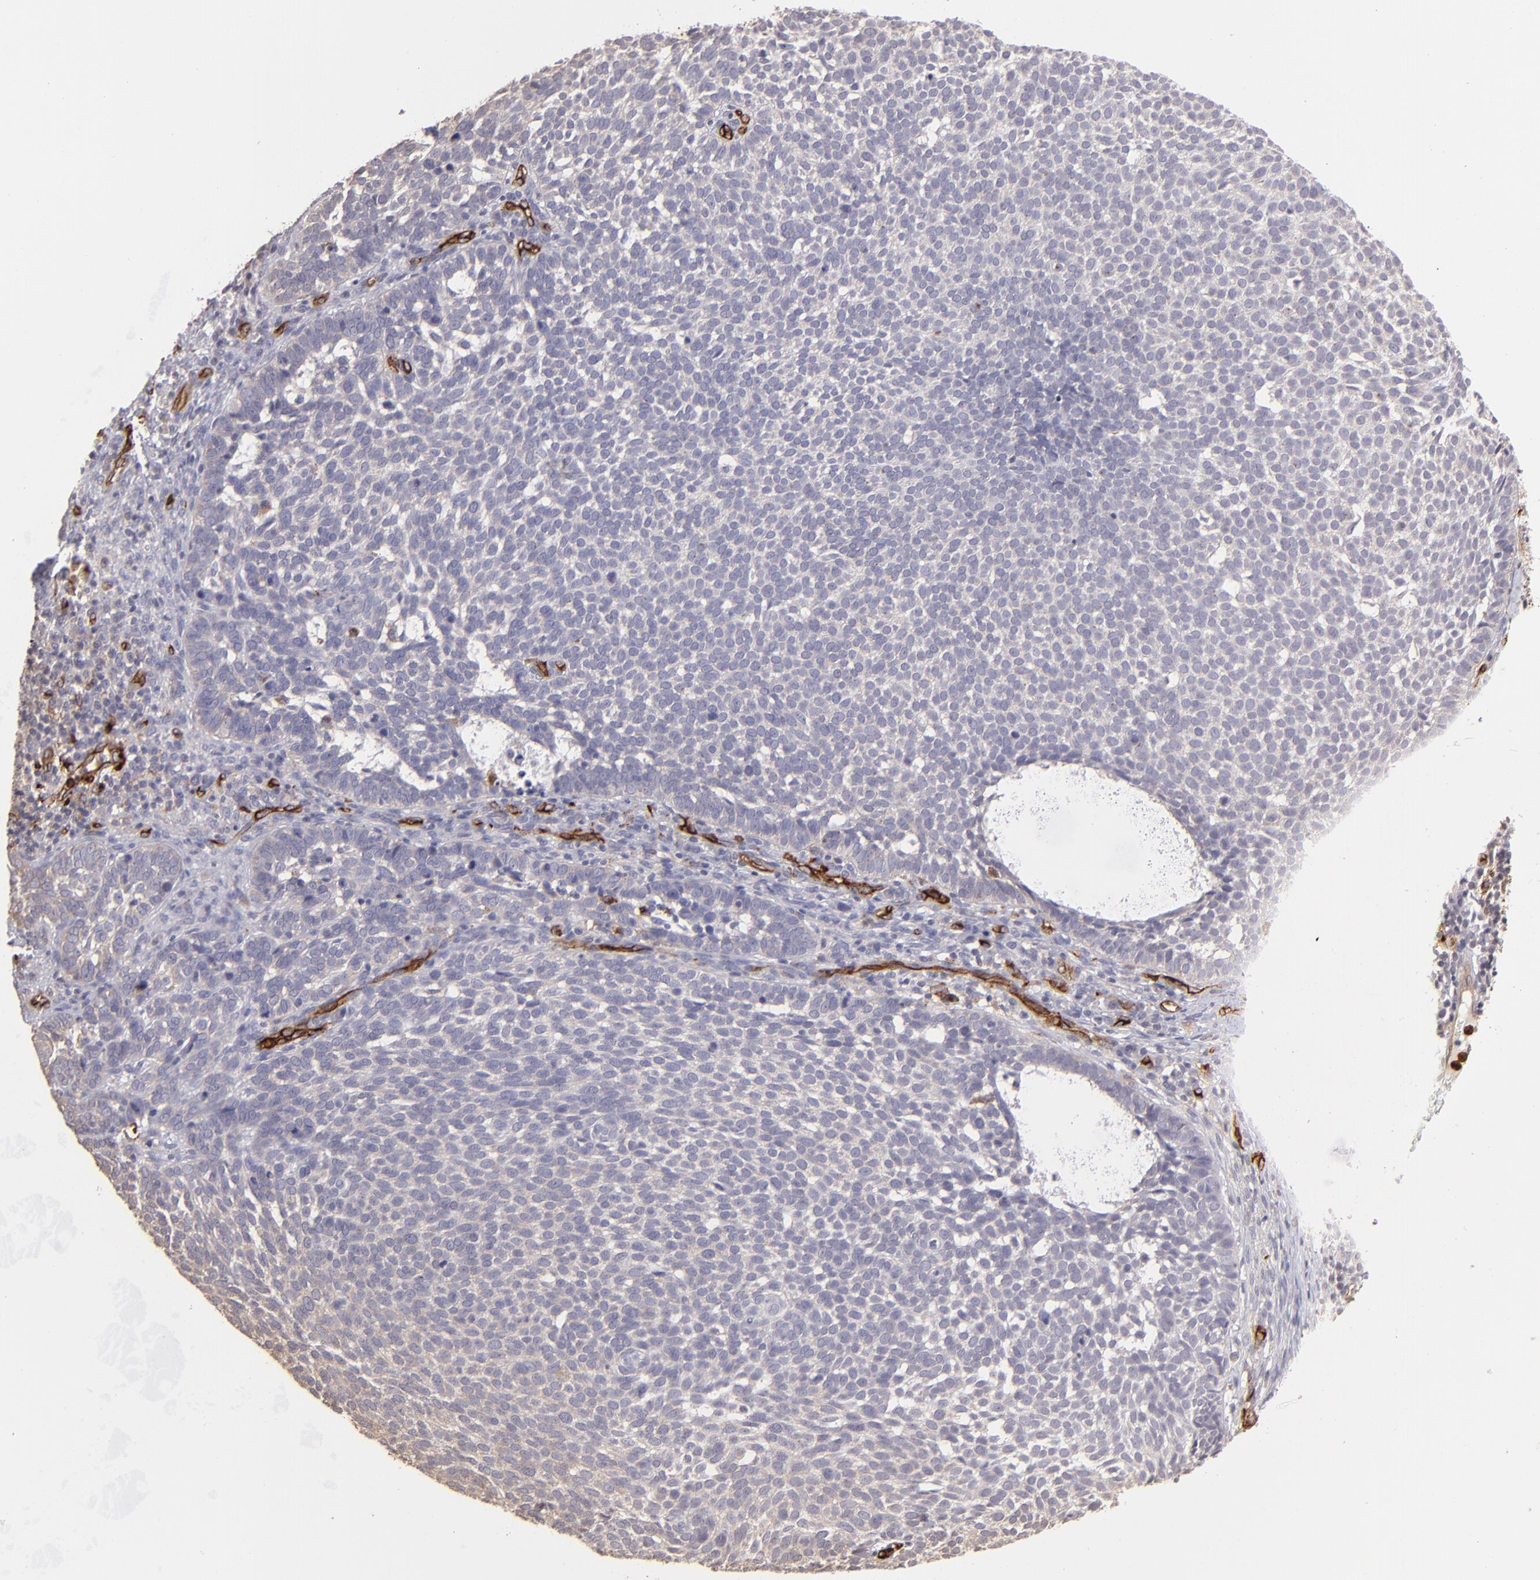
{"staining": {"intensity": "negative", "quantity": "none", "location": "none"}, "tissue": "skin cancer", "cell_type": "Tumor cells", "image_type": "cancer", "snomed": [{"axis": "morphology", "description": "Basal cell carcinoma"}, {"axis": "topography", "description": "Skin"}], "caption": "IHC image of skin cancer (basal cell carcinoma) stained for a protein (brown), which reveals no positivity in tumor cells.", "gene": "DYSF", "patient": {"sex": "male", "age": 63}}